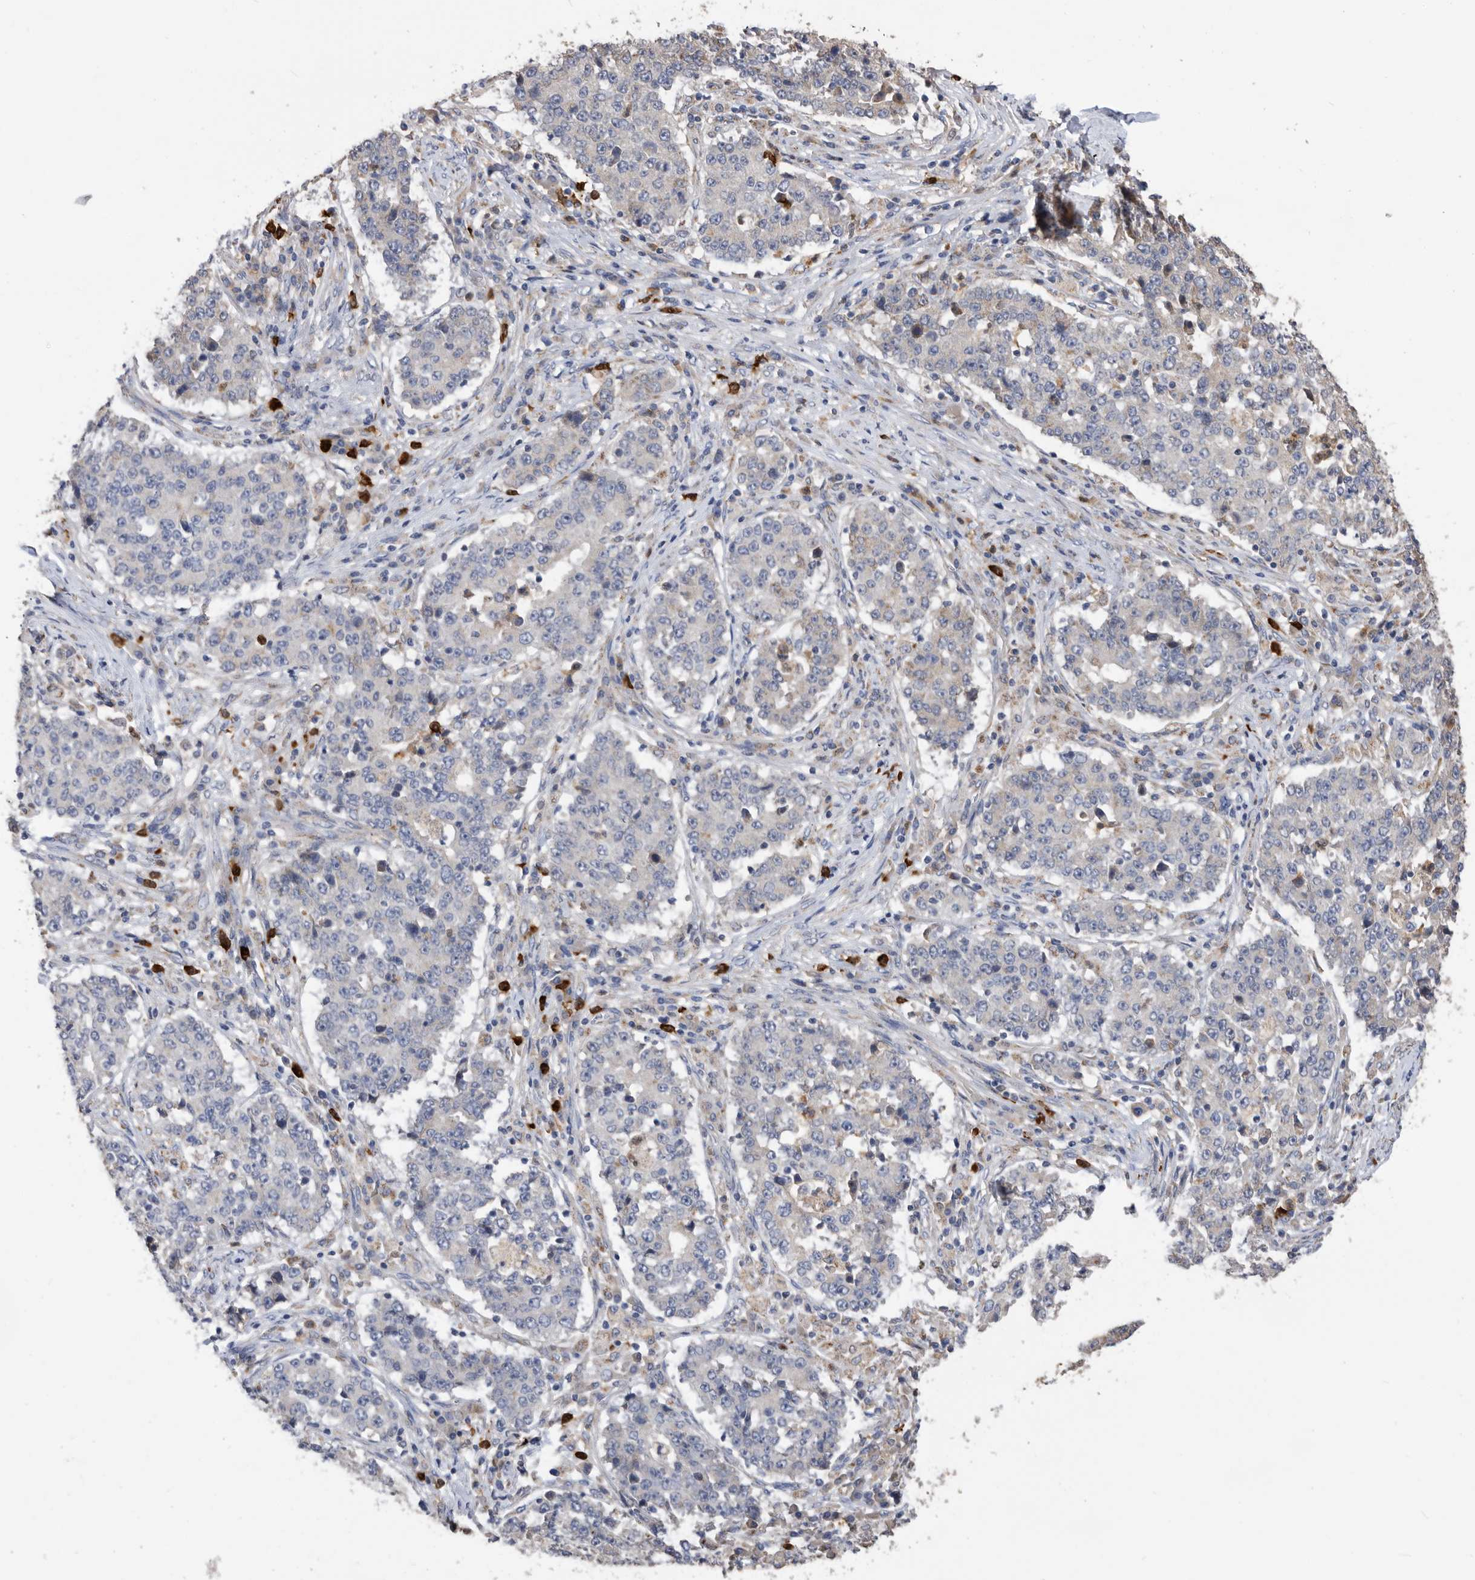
{"staining": {"intensity": "negative", "quantity": "none", "location": "none"}, "tissue": "stomach cancer", "cell_type": "Tumor cells", "image_type": "cancer", "snomed": [{"axis": "morphology", "description": "Adenocarcinoma, NOS"}, {"axis": "topography", "description": "Stomach"}], "caption": "An immunohistochemistry micrograph of stomach cancer (adenocarcinoma) is shown. There is no staining in tumor cells of stomach cancer (adenocarcinoma).", "gene": "CRISPLD2", "patient": {"sex": "male", "age": 59}}